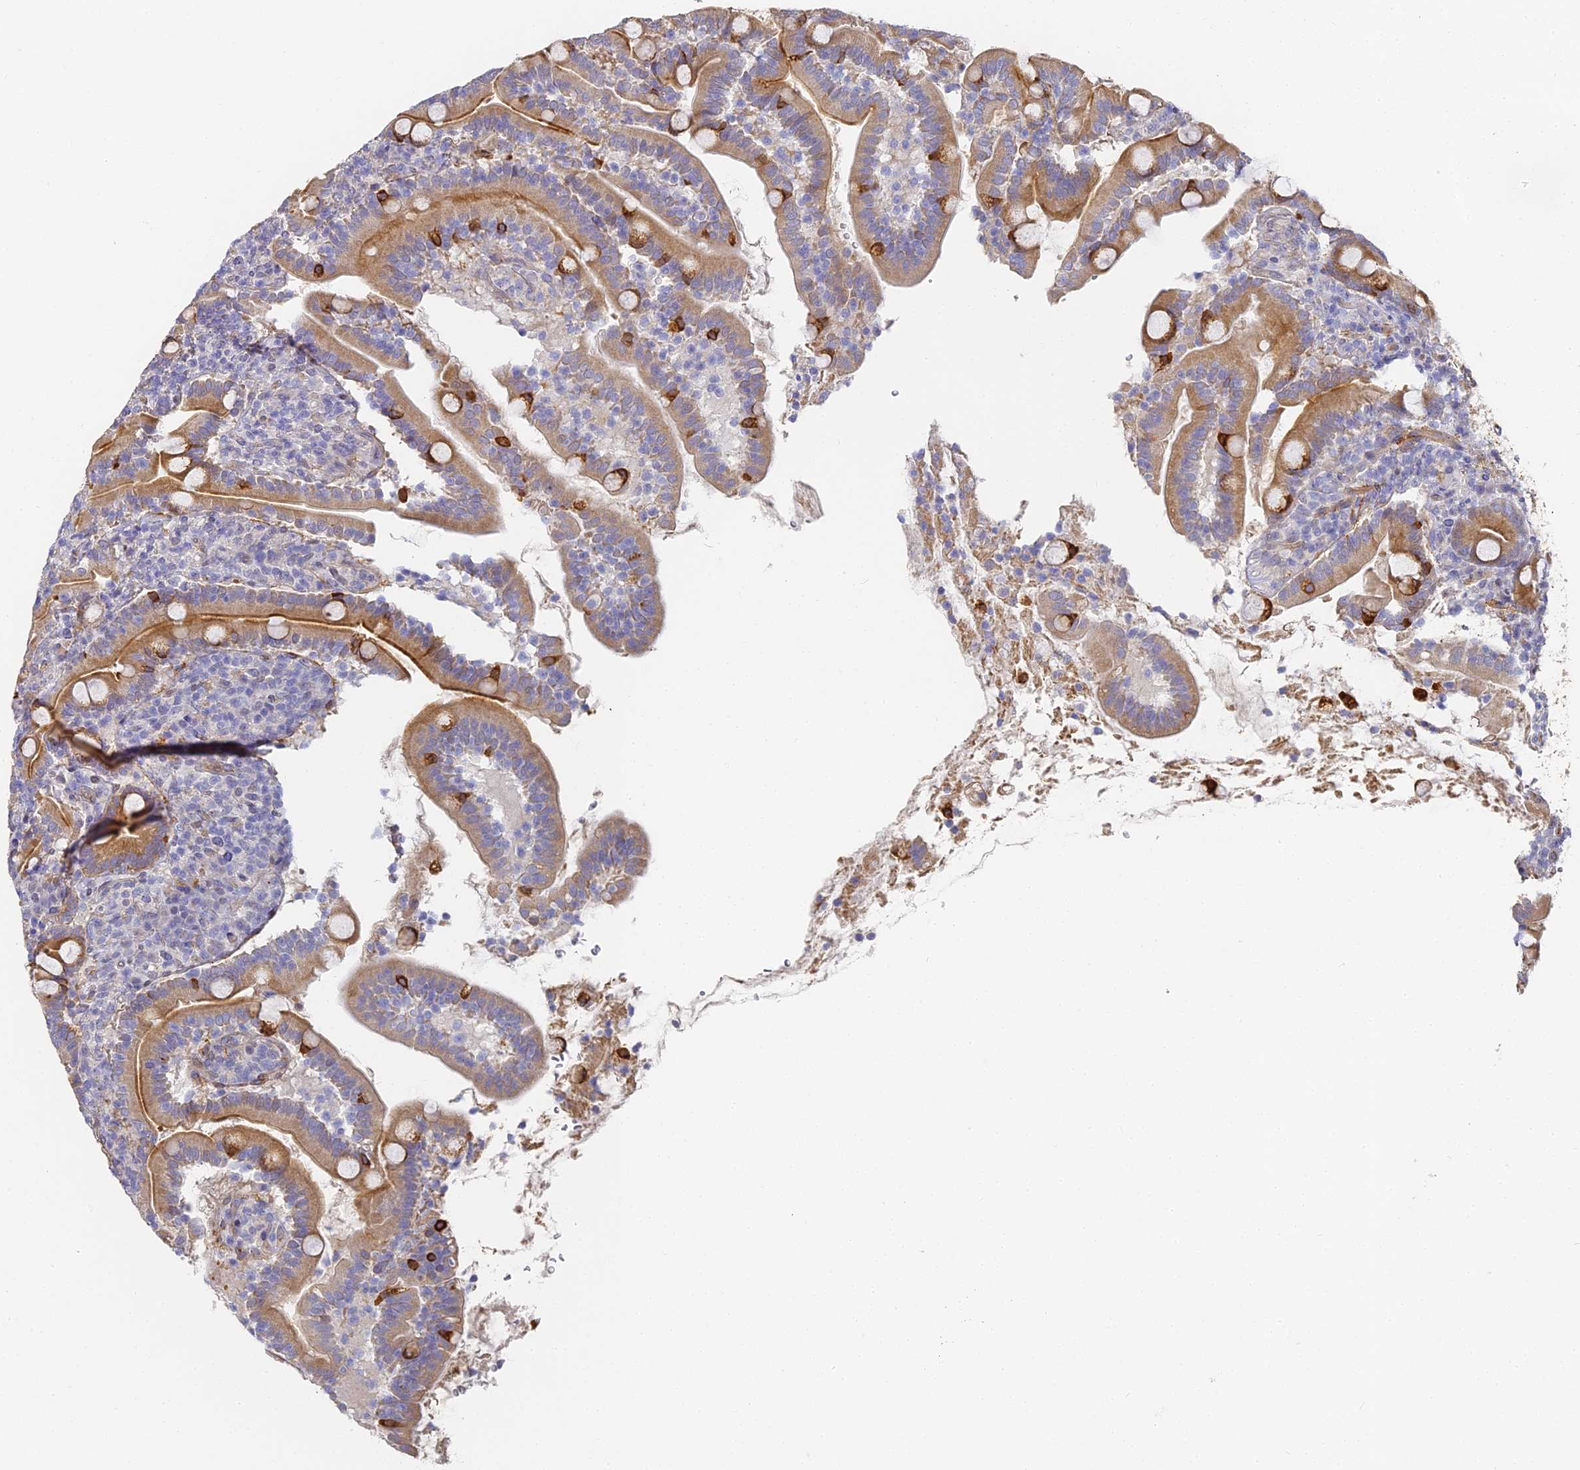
{"staining": {"intensity": "moderate", "quantity": ">75%", "location": "cytoplasmic/membranous"}, "tissue": "duodenum", "cell_type": "Glandular cells", "image_type": "normal", "snomed": [{"axis": "morphology", "description": "Normal tissue, NOS"}, {"axis": "topography", "description": "Duodenum"}], "caption": "High-power microscopy captured an immunohistochemistry image of unremarkable duodenum, revealing moderate cytoplasmic/membranous positivity in about >75% of glandular cells. (Brightfield microscopy of DAB IHC at high magnification).", "gene": "GJA1", "patient": {"sex": "male", "age": 35}}